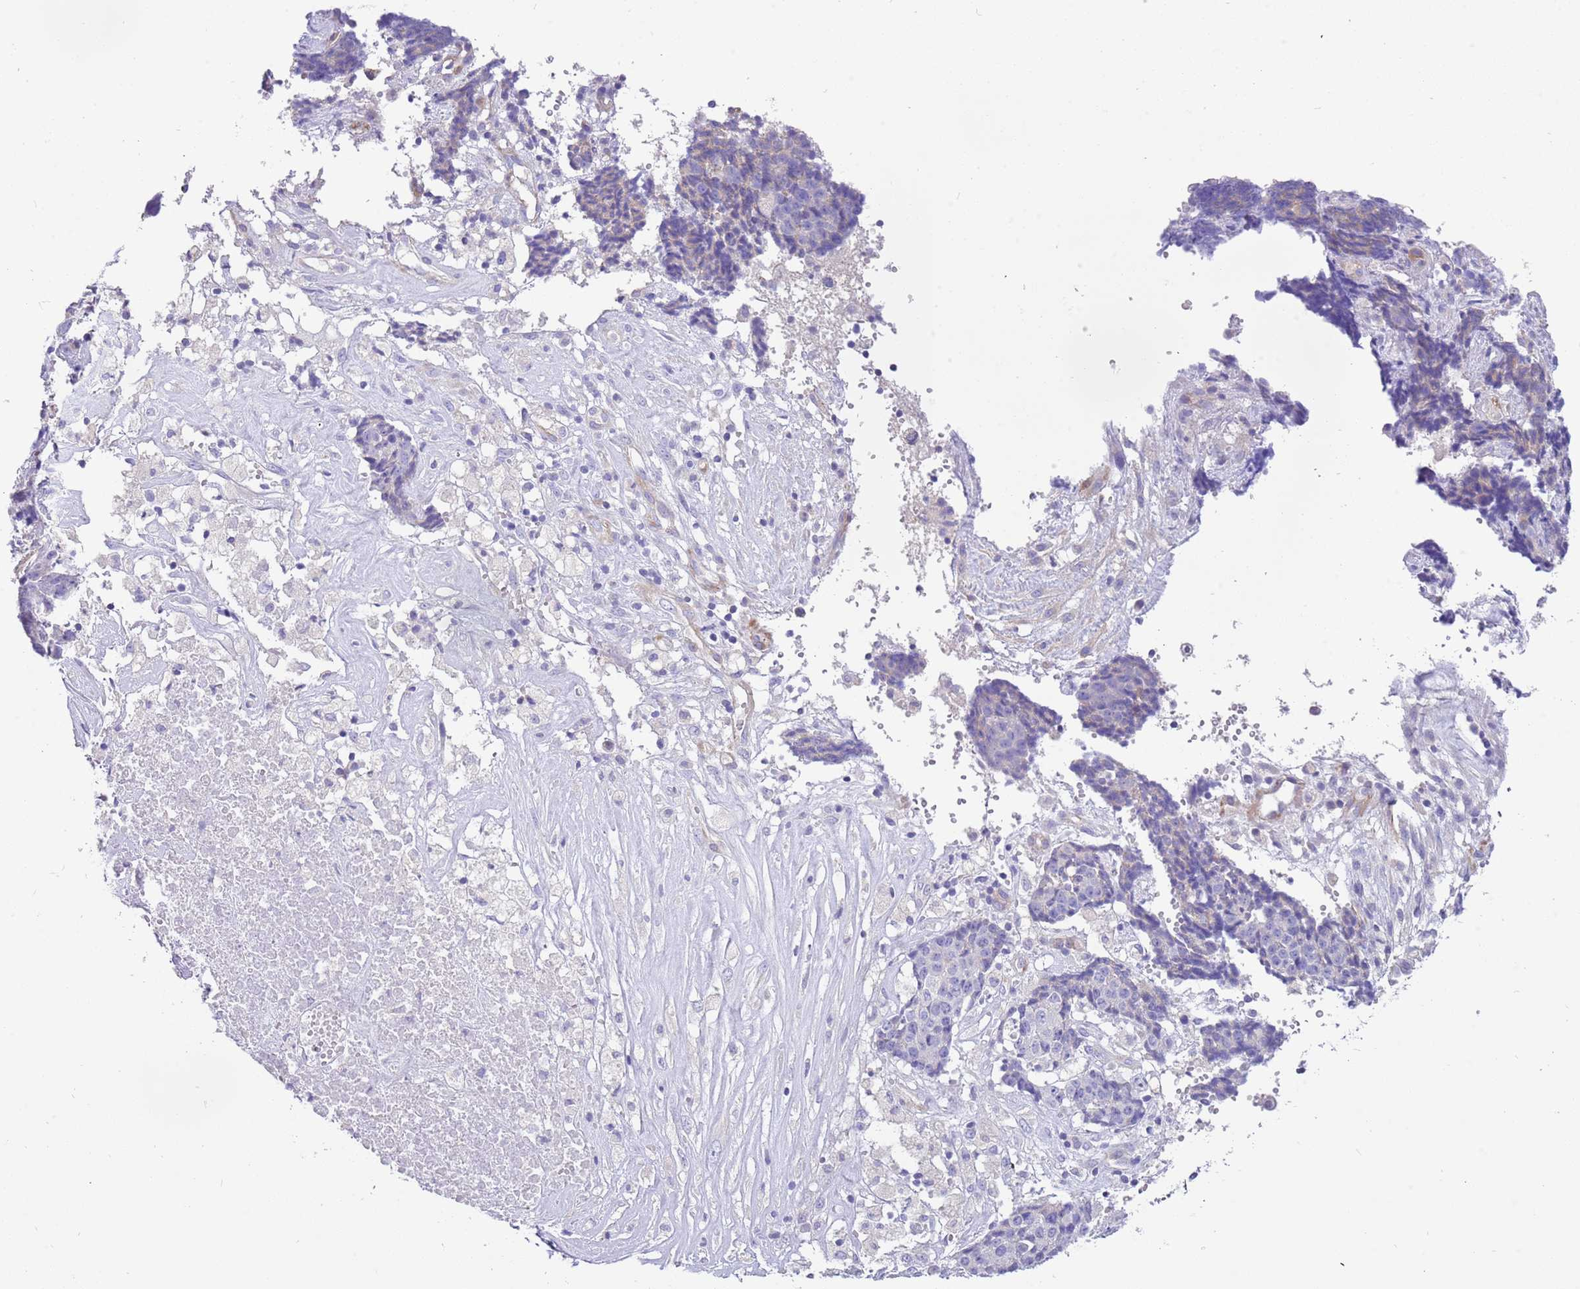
{"staining": {"intensity": "negative", "quantity": "none", "location": "none"}, "tissue": "ovarian cancer", "cell_type": "Tumor cells", "image_type": "cancer", "snomed": [{"axis": "morphology", "description": "Carcinoma, endometroid"}, {"axis": "topography", "description": "Ovary"}], "caption": "Ovarian cancer stained for a protein using IHC demonstrates no expression tumor cells.", "gene": "SERINC3", "patient": {"sex": "female", "age": 42}}